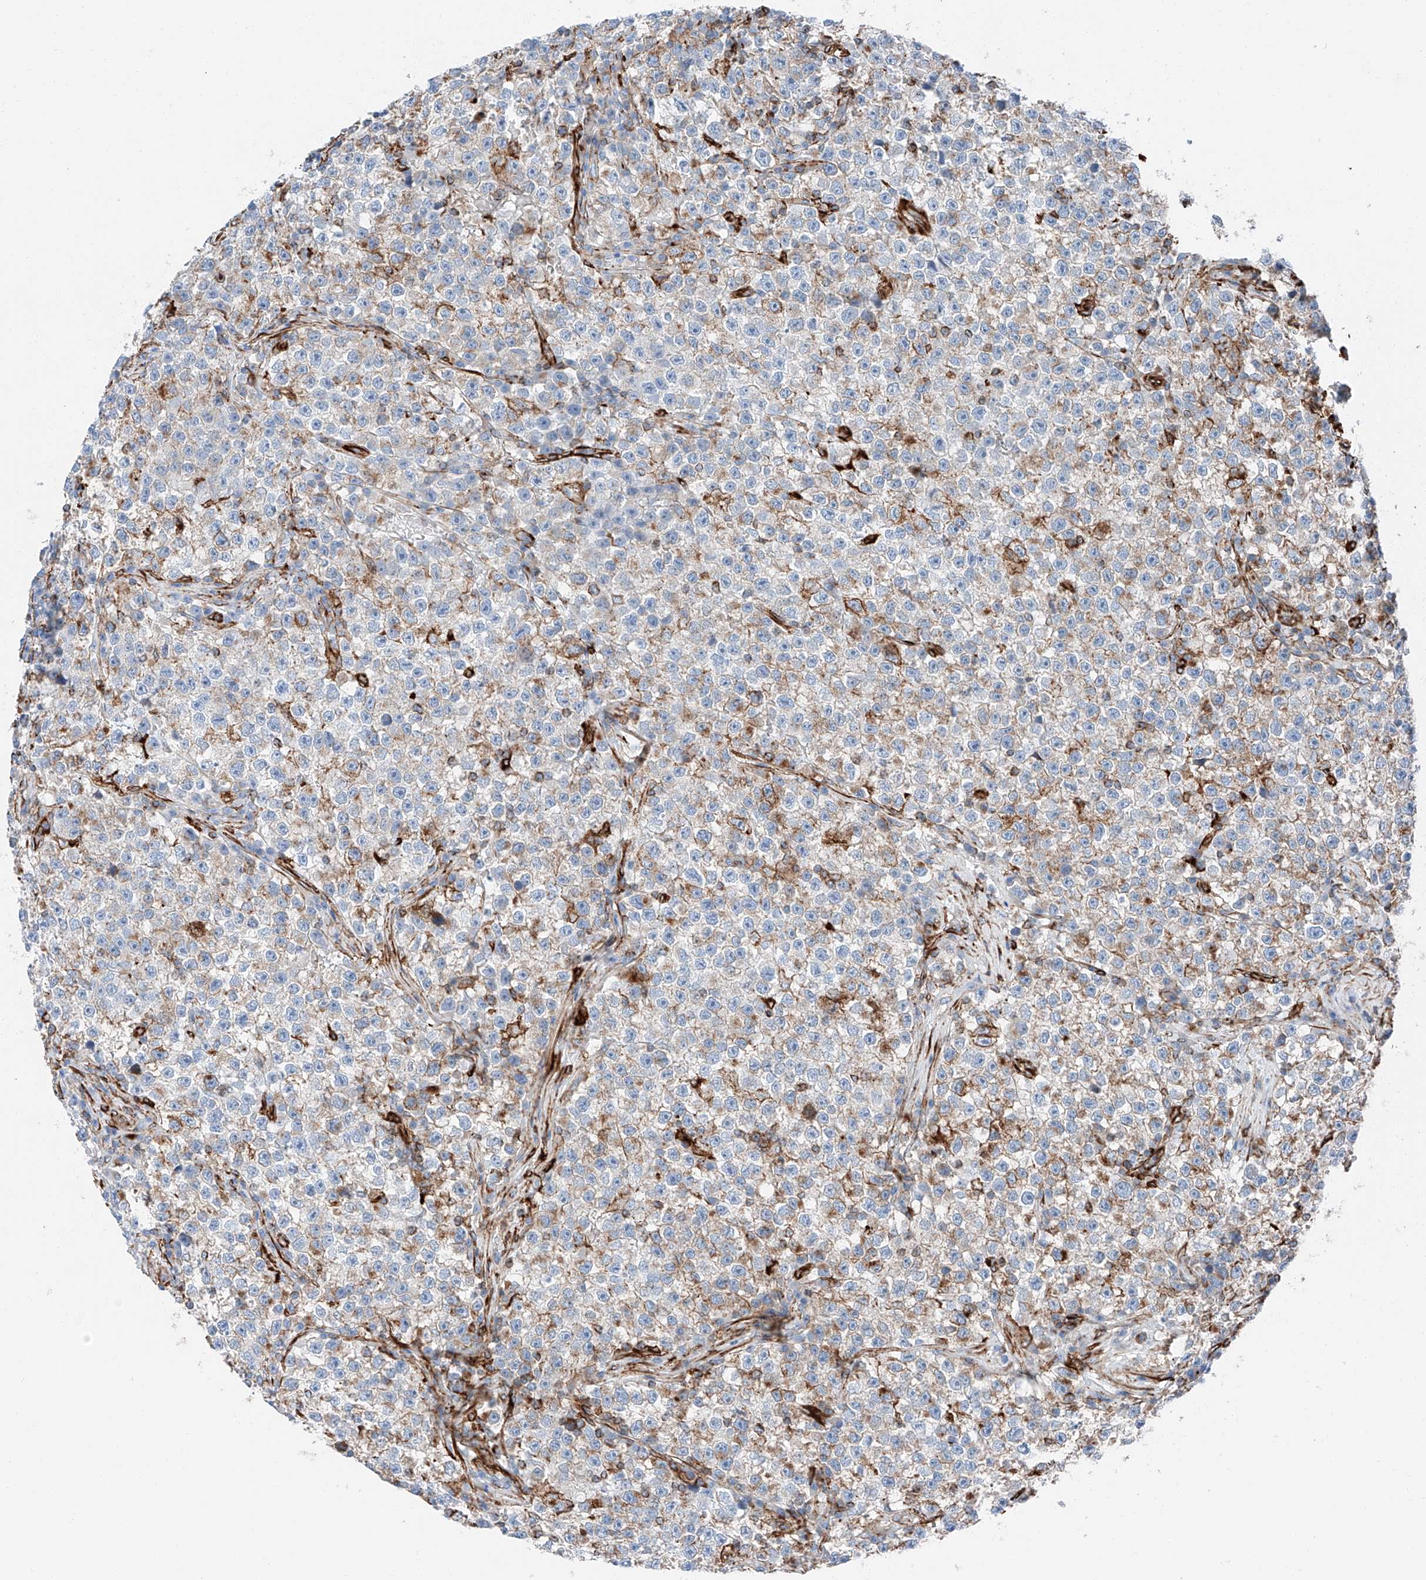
{"staining": {"intensity": "strong", "quantity": "<25%", "location": "cytoplasmic/membranous"}, "tissue": "testis cancer", "cell_type": "Tumor cells", "image_type": "cancer", "snomed": [{"axis": "morphology", "description": "Seminoma, NOS"}, {"axis": "topography", "description": "Testis"}], "caption": "A brown stain labels strong cytoplasmic/membranous staining of a protein in testis cancer tumor cells.", "gene": "ZNF804A", "patient": {"sex": "male", "age": 22}}